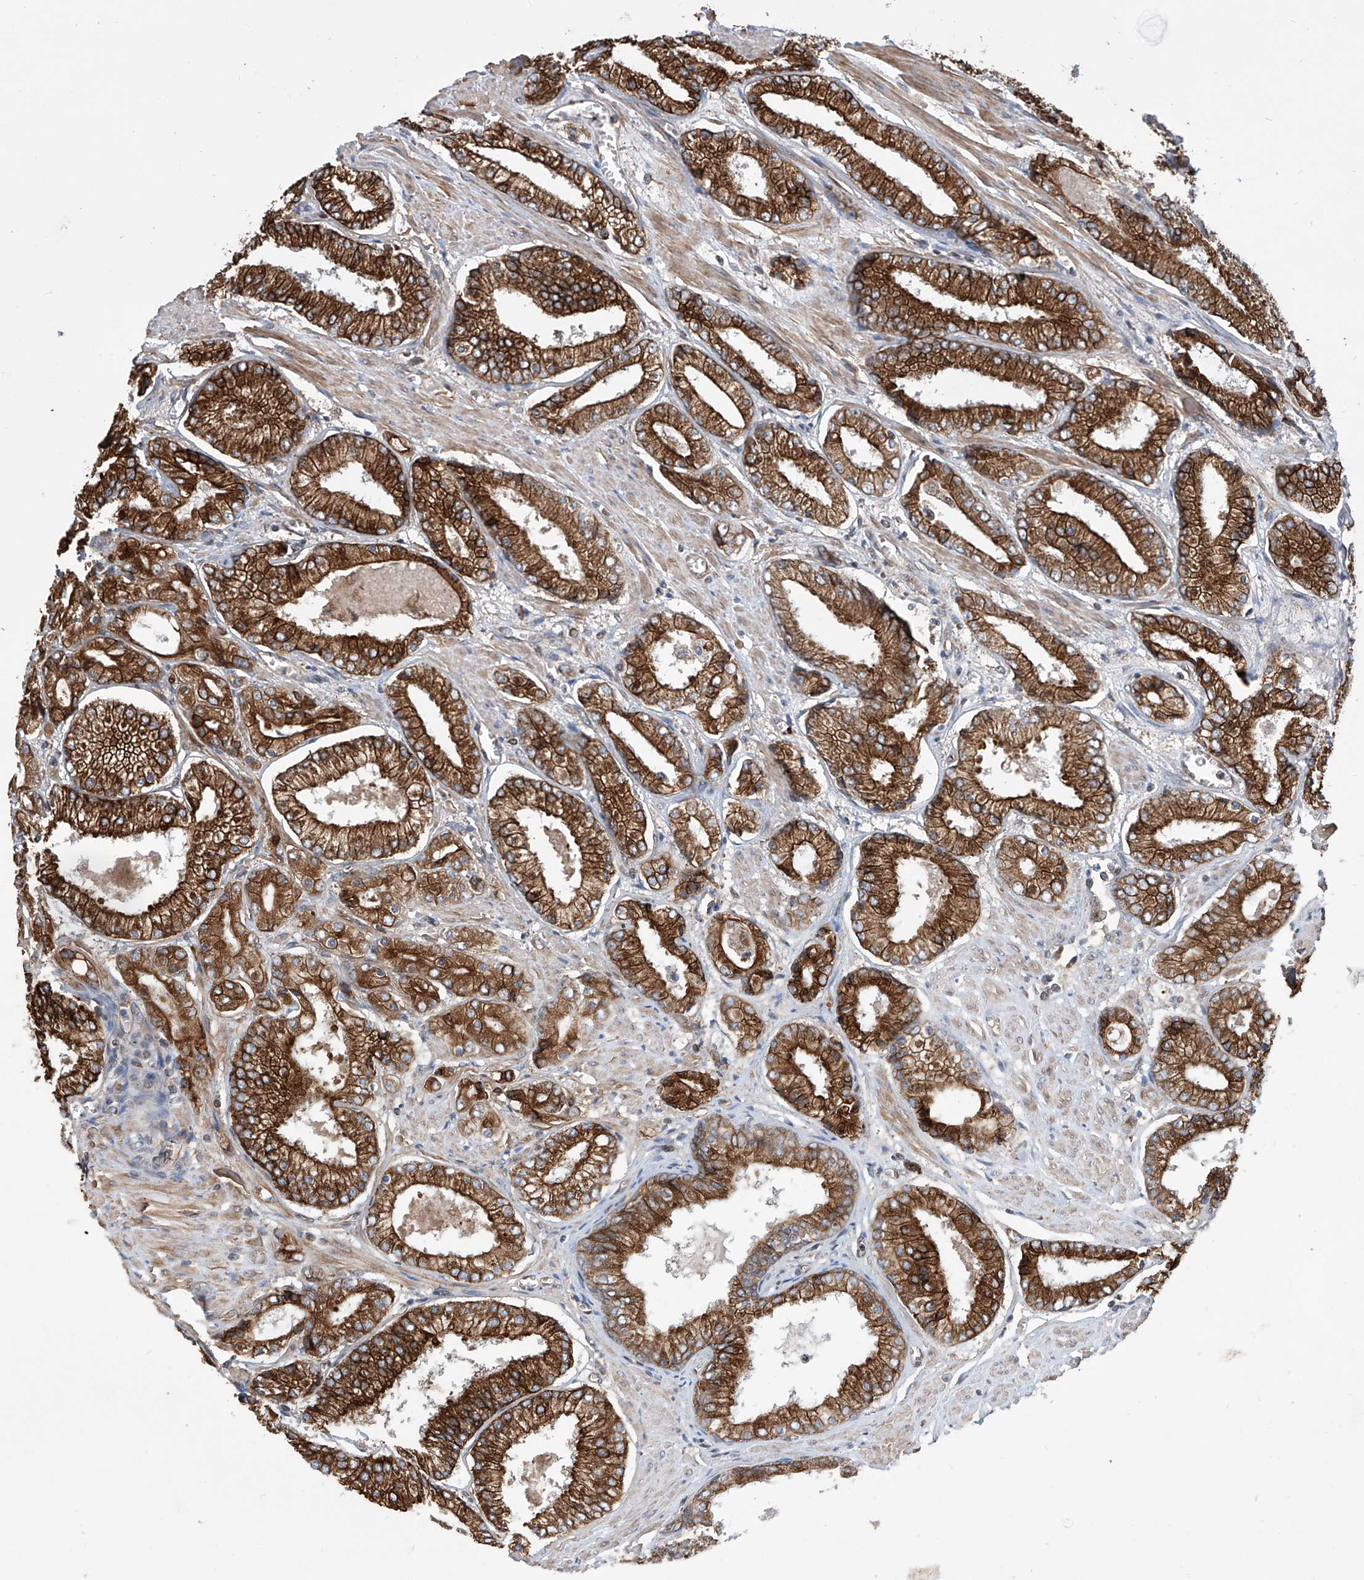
{"staining": {"intensity": "strong", "quantity": ">75%", "location": "cytoplasmic/membranous"}, "tissue": "prostate cancer", "cell_type": "Tumor cells", "image_type": "cancer", "snomed": [{"axis": "morphology", "description": "Adenocarcinoma, Low grade"}, {"axis": "topography", "description": "Prostate"}], "caption": "IHC photomicrograph of human adenocarcinoma (low-grade) (prostate) stained for a protein (brown), which displays high levels of strong cytoplasmic/membranous expression in approximately >75% of tumor cells.", "gene": "APAF1", "patient": {"sex": "male", "age": 54}}